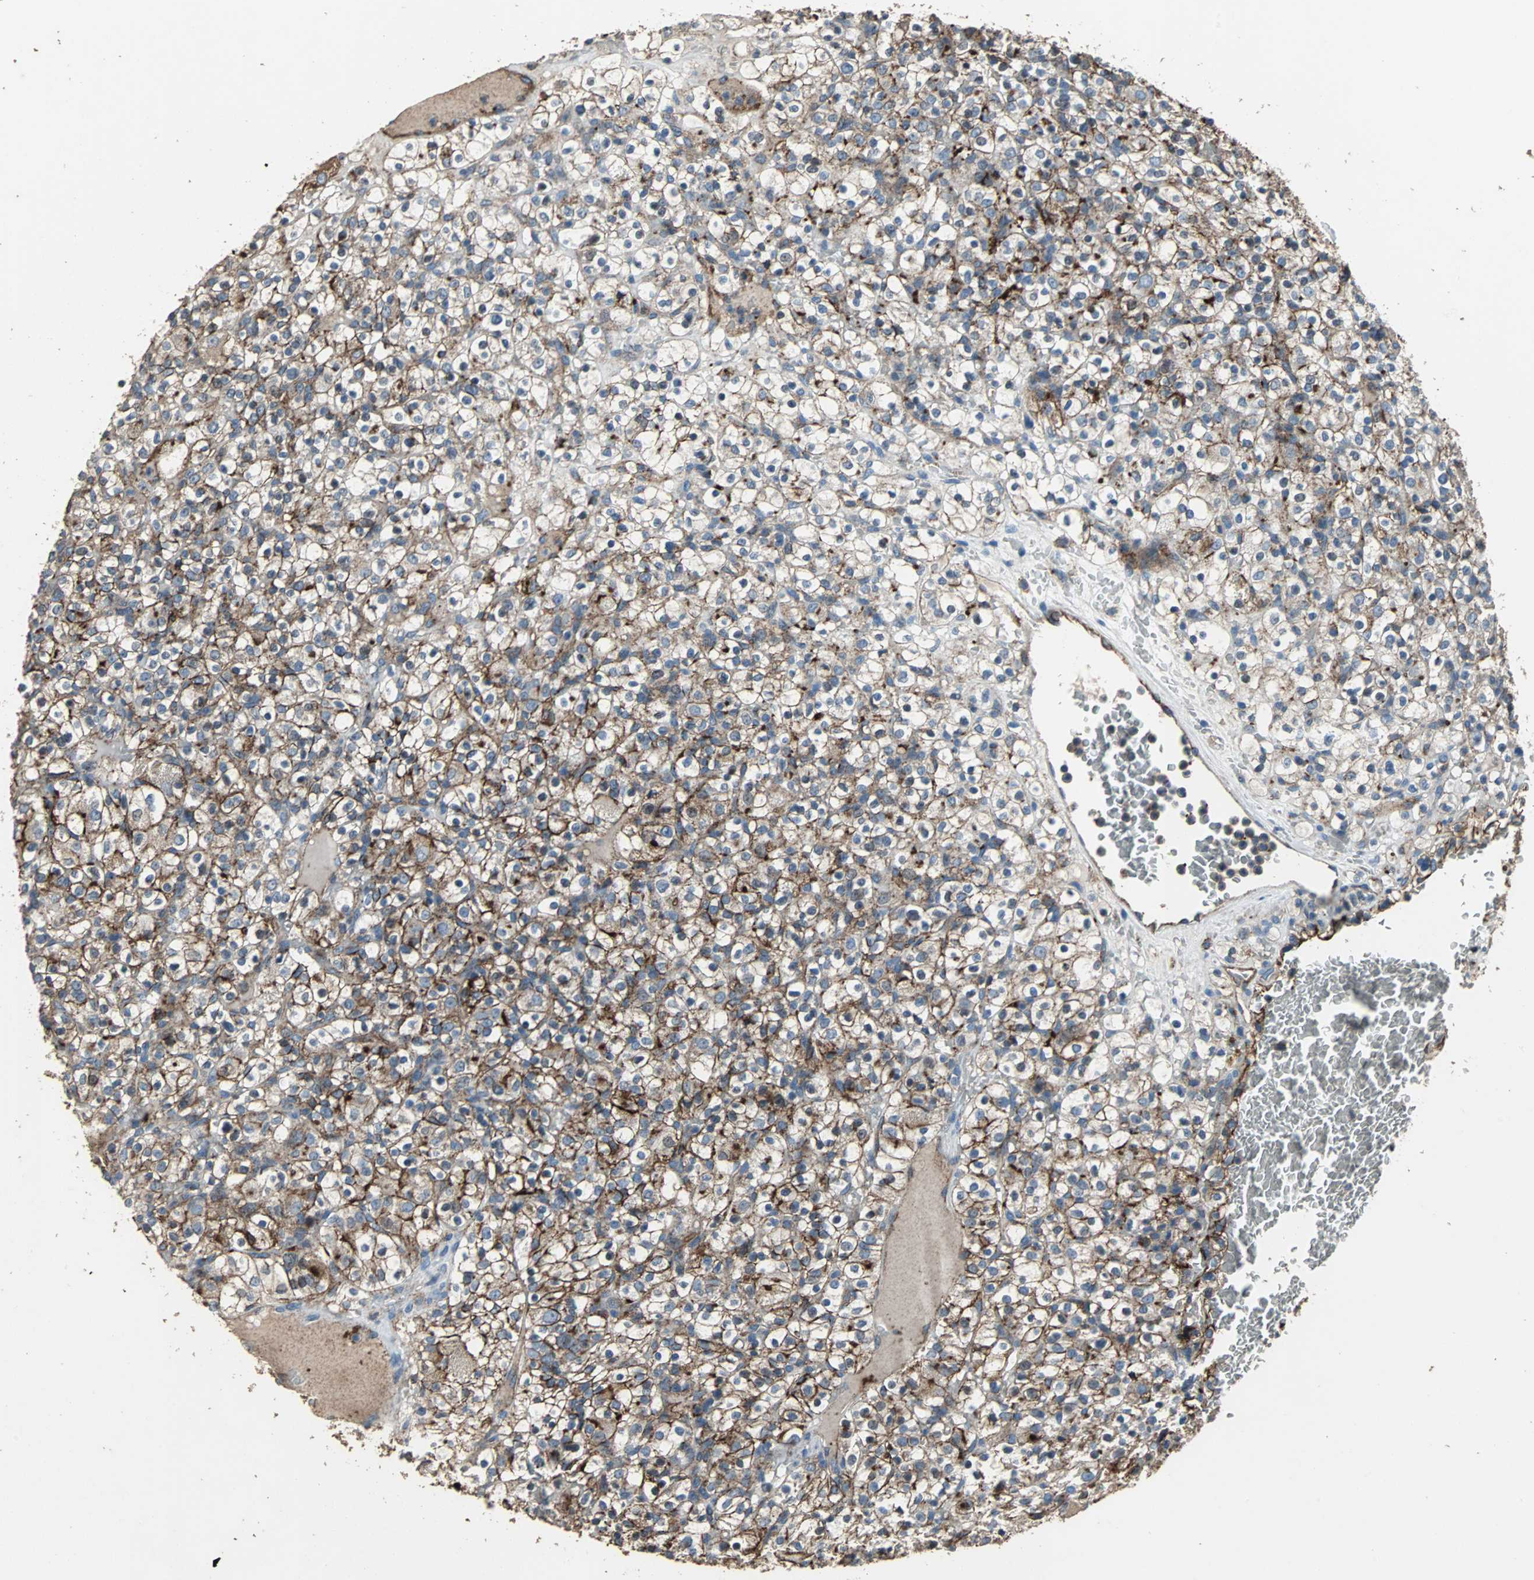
{"staining": {"intensity": "moderate", "quantity": ">75%", "location": "cytoplasmic/membranous"}, "tissue": "renal cancer", "cell_type": "Tumor cells", "image_type": "cancer", "snomed": [{"axis": "morphology", "description": "Normal tissue, NOS"}, {"axis": "morphology", "description": "Adenocarcinoma, NOS"}, {"axis": "topography", "description": "Kidney"}], "caption": "This is an image of immunohistochemistry staining of renal cancer, which shows moderate staining in the cytoplasmic/membranous of tumor cells.", "gene": "F11R", "patient": {"sex": "female", "age": 72}}